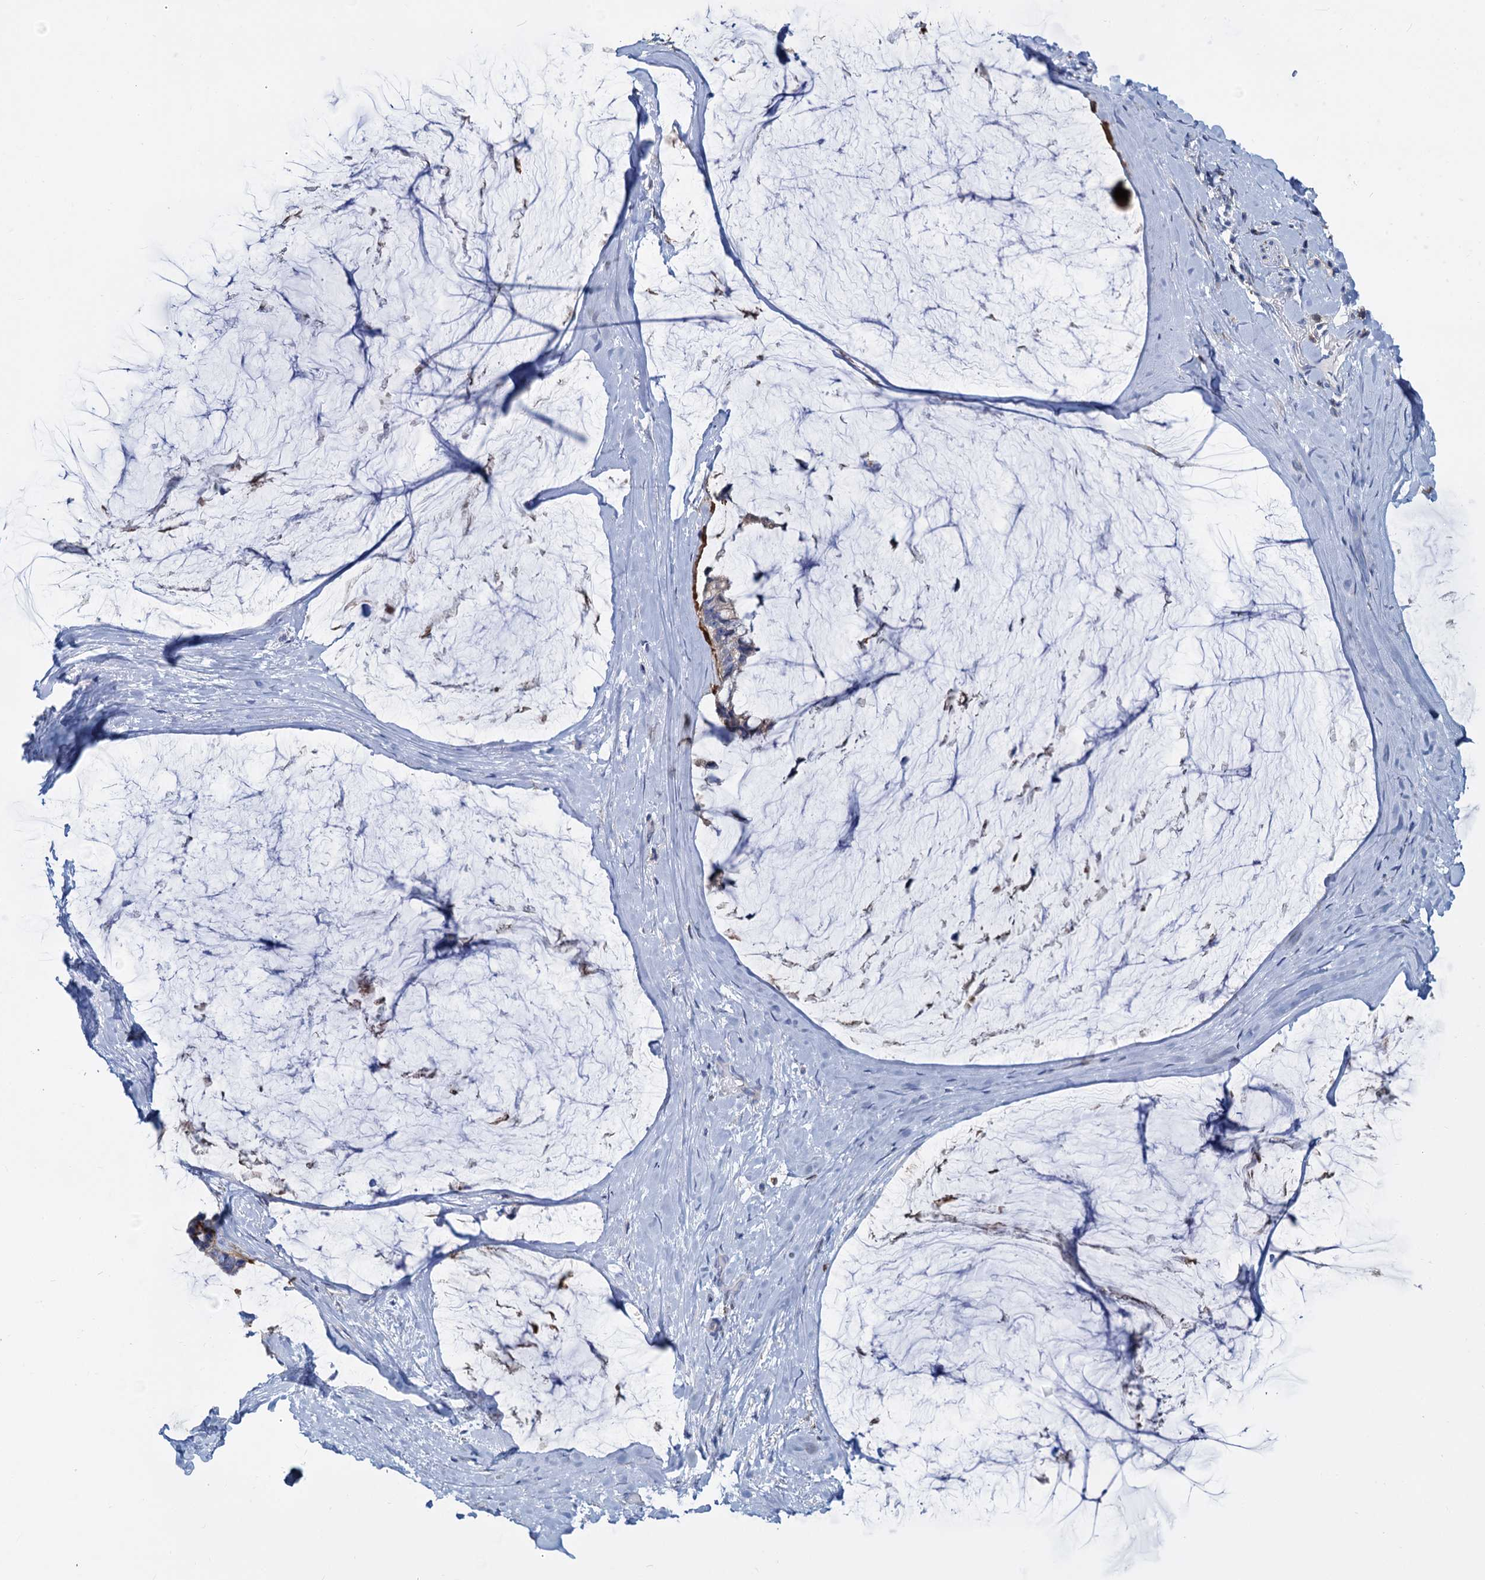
{"staining": {"intensity": "weak", "quantity": "<25%", "location": "cytoplasmic/membranous"}, "tissue": "ovarian cancer", "cell_type": "Tumor cells", "image_type": "cancer", "snomed": [{"axis": "morphology", "description": "Cystadenocarcinoma, mucinous, NOS"}, {"axis": "topography", "description": "Ovary"}], "caption": "The immunohistochemistry photomicrograph has no significant staining in tumor cells of ovarian cancer tissue.", "gene": "LRCH4", "patient": {"sex": "female", "age": 39}}